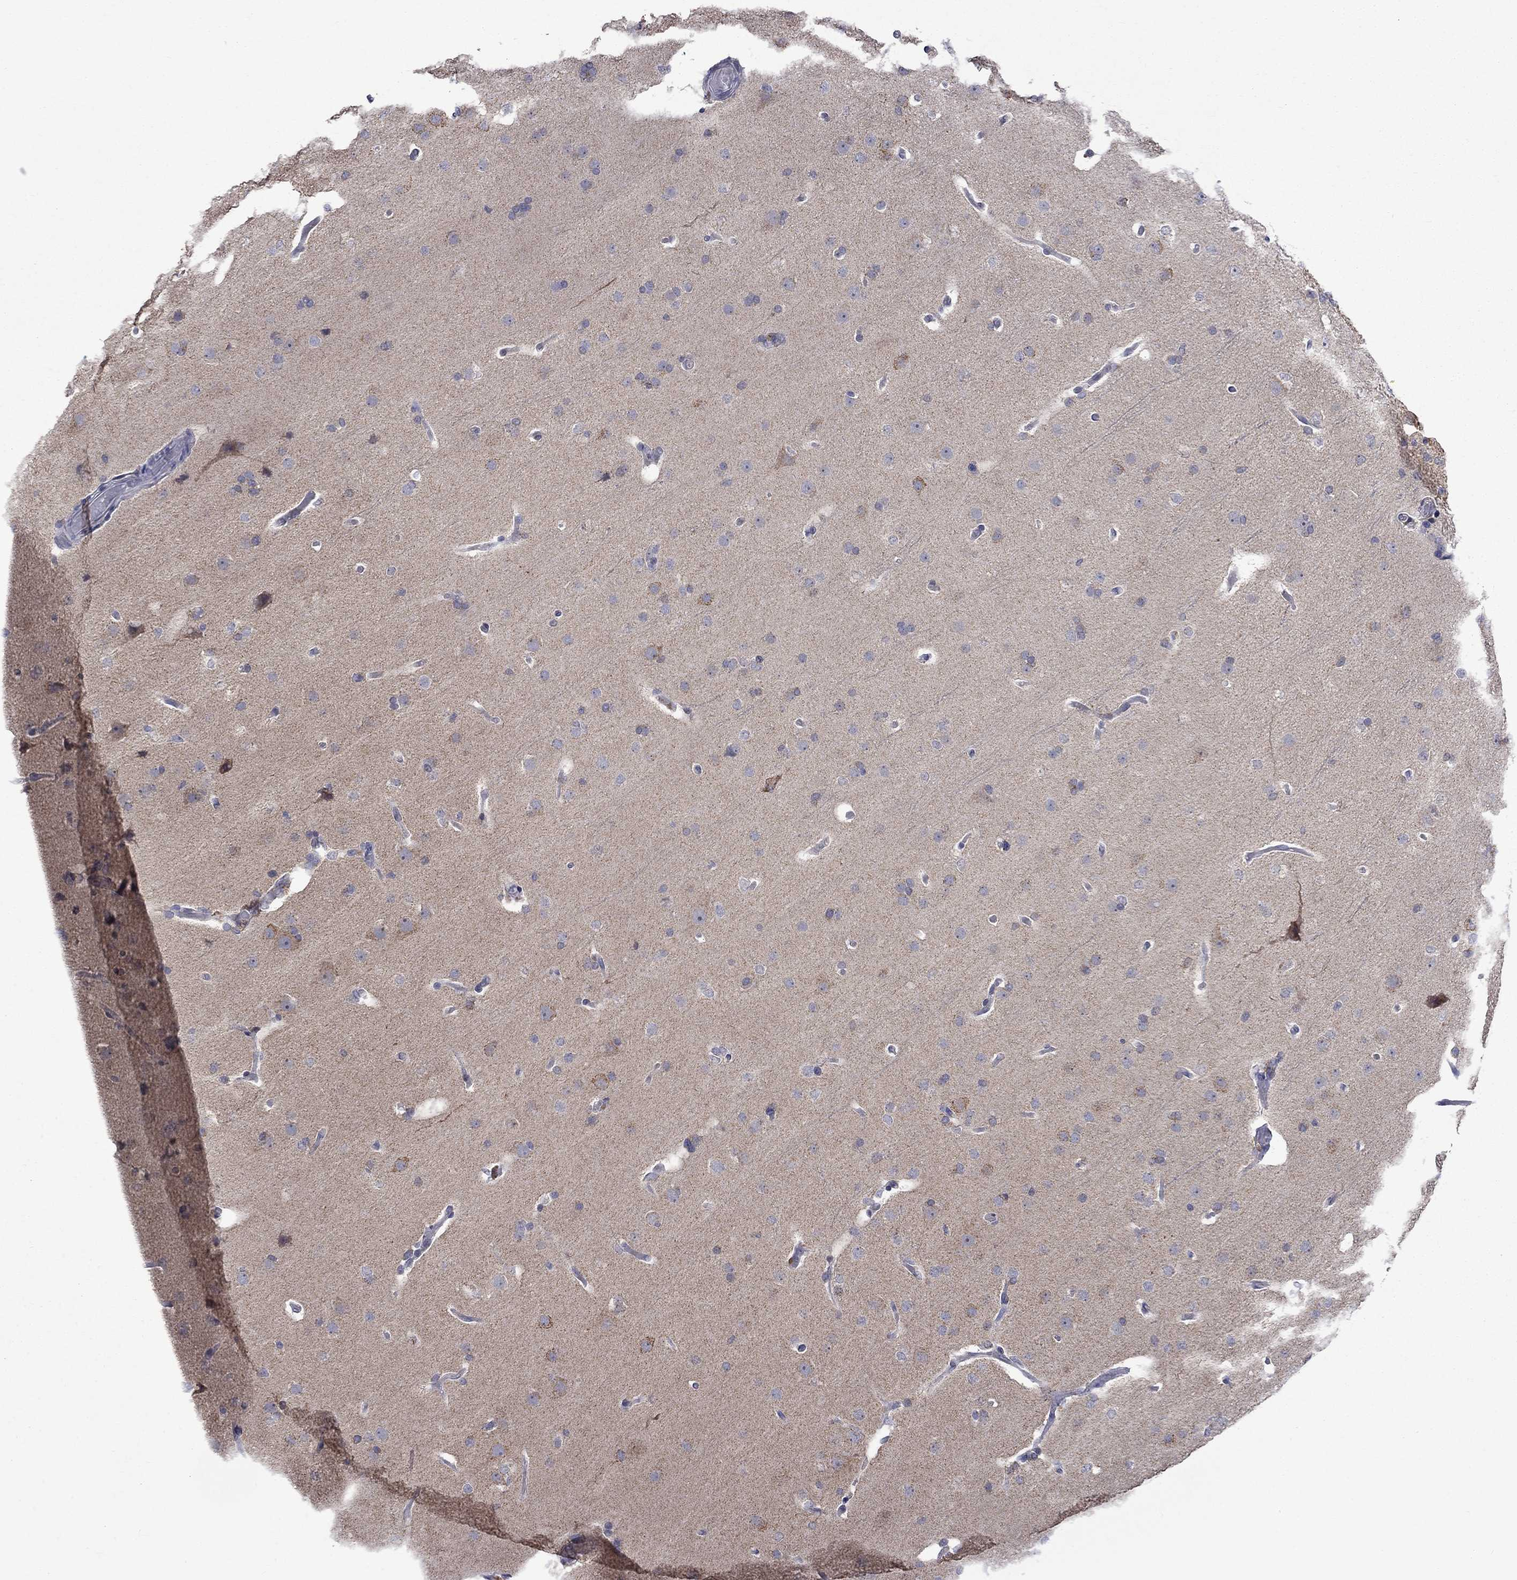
{"staining": {"intensity": "negative", "quantity": "none", "location": "none"}, "tissue": "glioma", "cell_type": "Tumor cells", "image_type": "cancer", "snomed": [{"axis": "morphology", "description": "Glioma, malignant, Low grade"}, {"axis": "topography", "description": "Brain"}], "caption": "Tumor cells show no significant expression in malignant low-grade glioma.", "gene": "KCNJ16", "patient": {"sex": "male", "age": 41}}